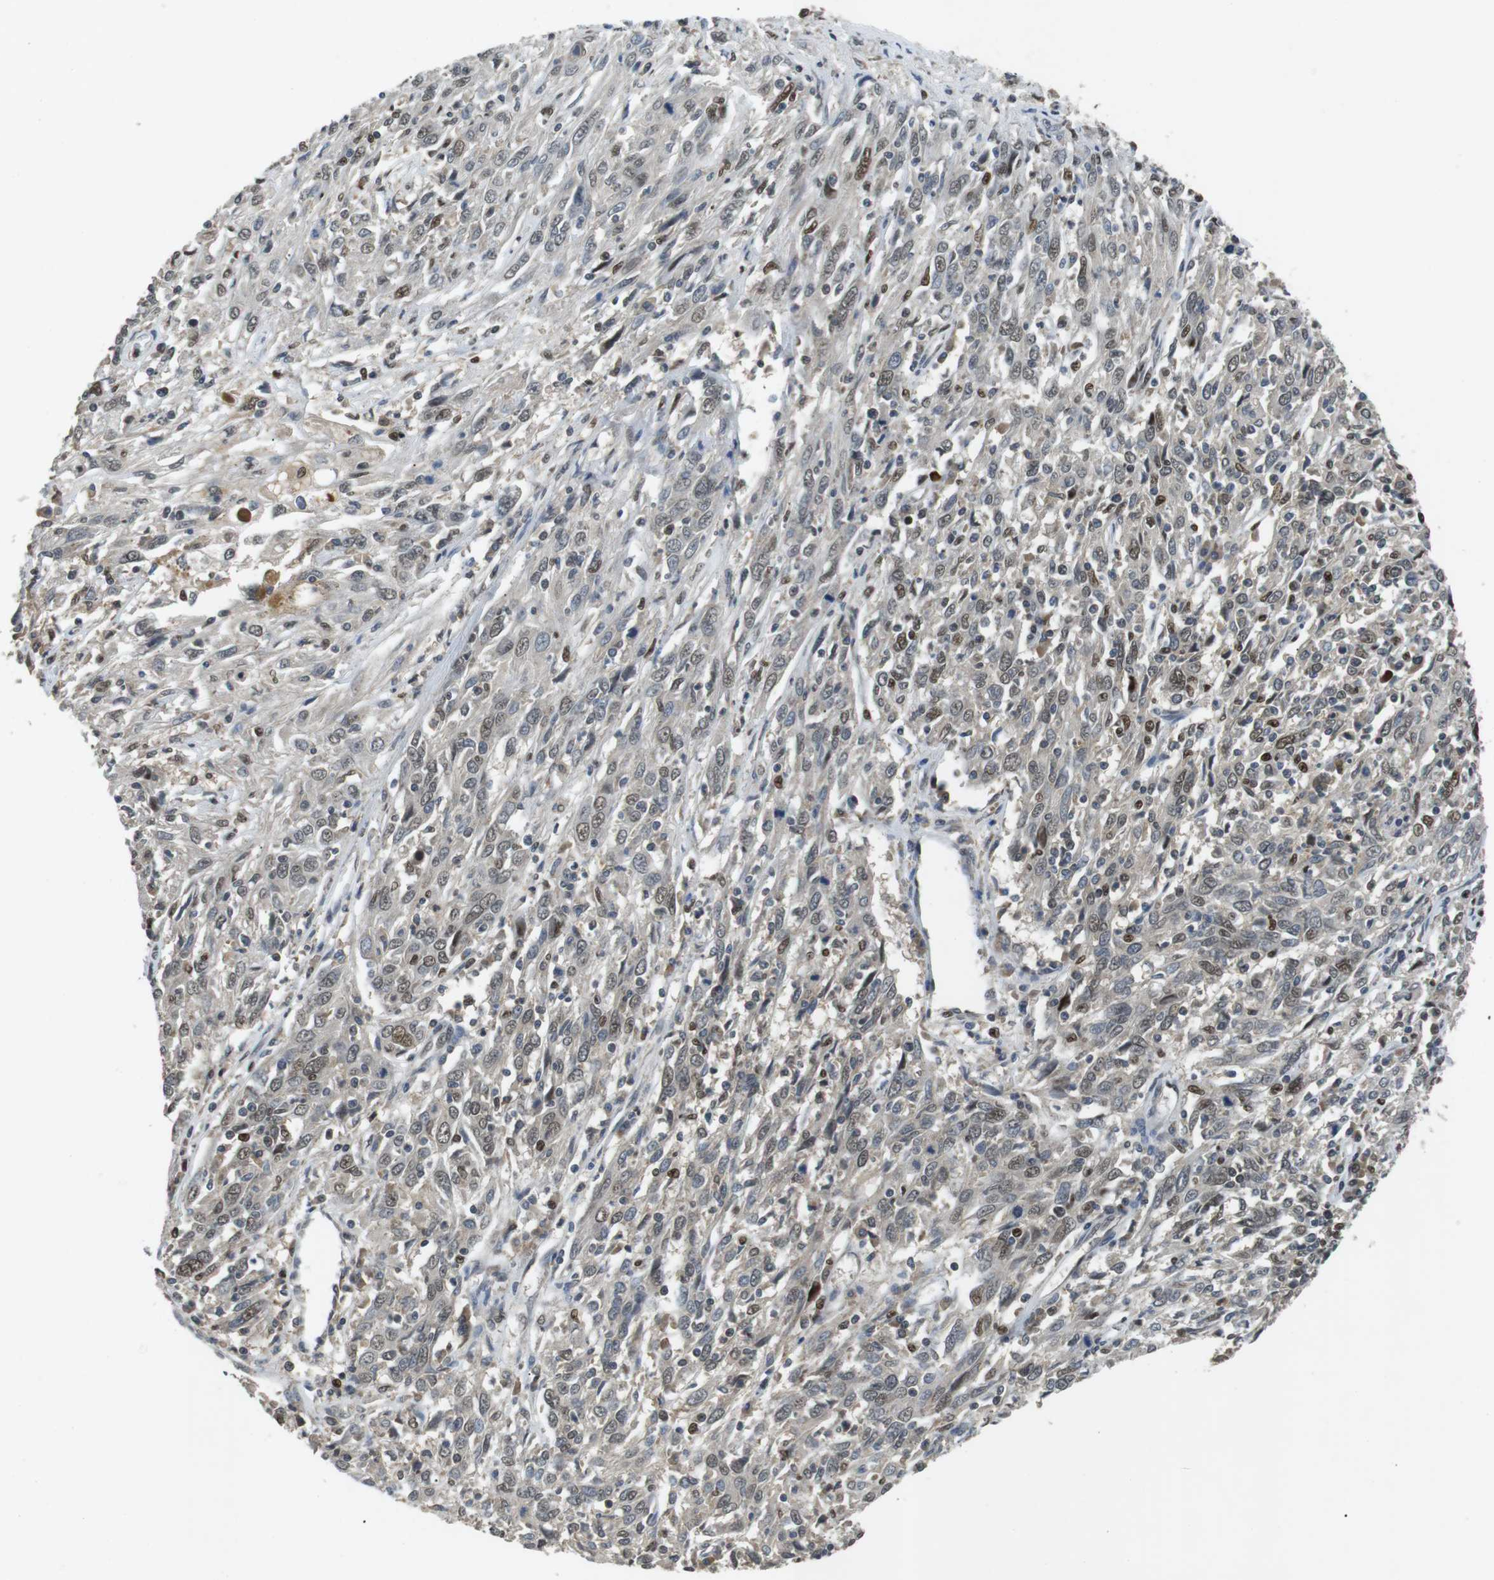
{"staining": {"intensity": "weak", "quantity": "25%-75%", "location": "nuclear"}, "tissue": "cervical cancer", "cell_type": "Tumor cells", "image_type": "cancer", "snomed": [{"axis": "morphology", "description": "Squamous cell carcinoma, NOS"}, {"axis": "topography", "description": "Cervix"}], "caption": "The image demonstrates a brown stain indicating the presence of a protein in the nuclear of tumor cells in squamous cell carcinoma (cervical). (Brightfield microscopy of DAB IHC at high magnification).", "gene": "ORAI3", "patient": {"sex": "female", "age": 46}}